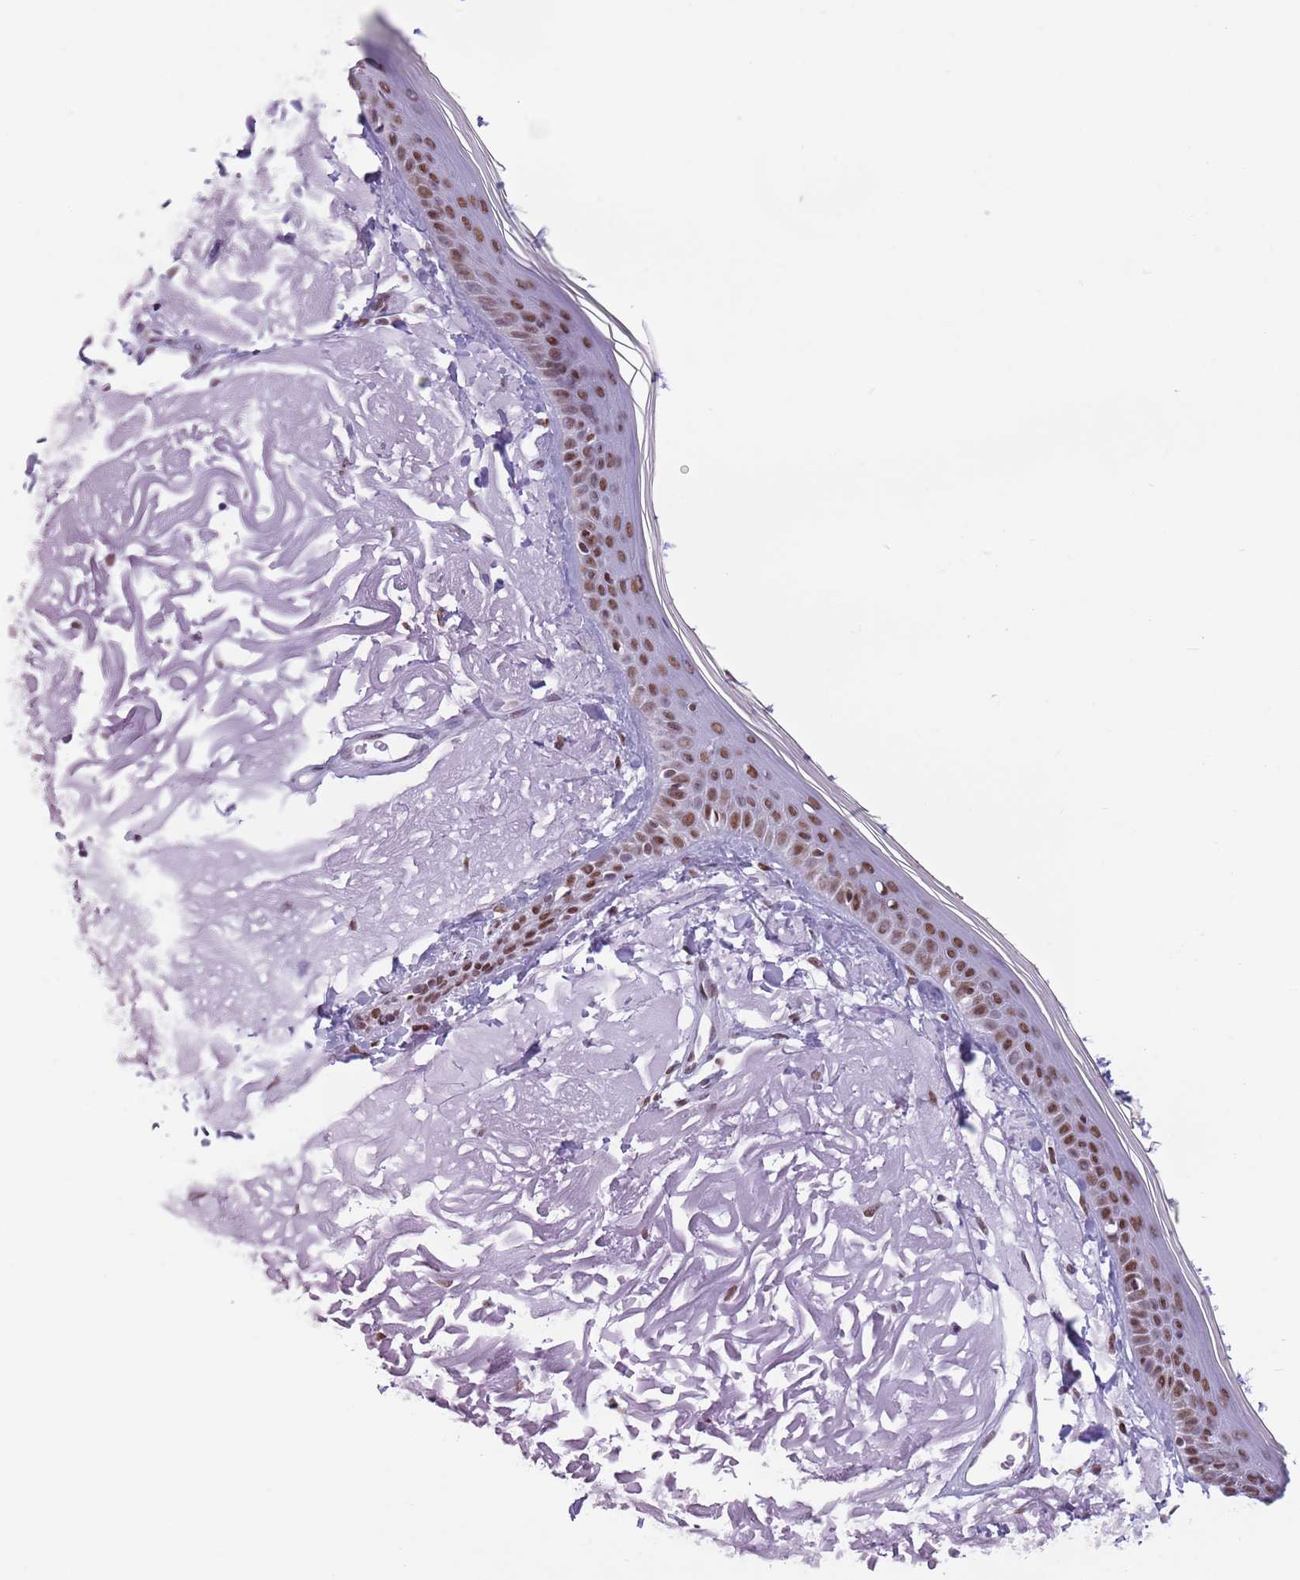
{"staining": {"intensity": "moderate", "quantity": "<25%", "location": "nuclear"}, "tissue": "skin", "cell_type": "Fibroblasts", "image_type": "normal", "snomed": [{"axis": "morphology", "description": "Normal tissue, NOS"}, {"axis": "topography", "description": "Skin"}, {"axis": "topography", "description": "Skeletal muscle"}], "caption": "A low amount of moderate nuclear positivity is present in about <25% of fibroblasts in normal skin. Nuclei are stained in blue.", "gene": "FAM104B", "patient": {"sex": "male", "age": 83}}